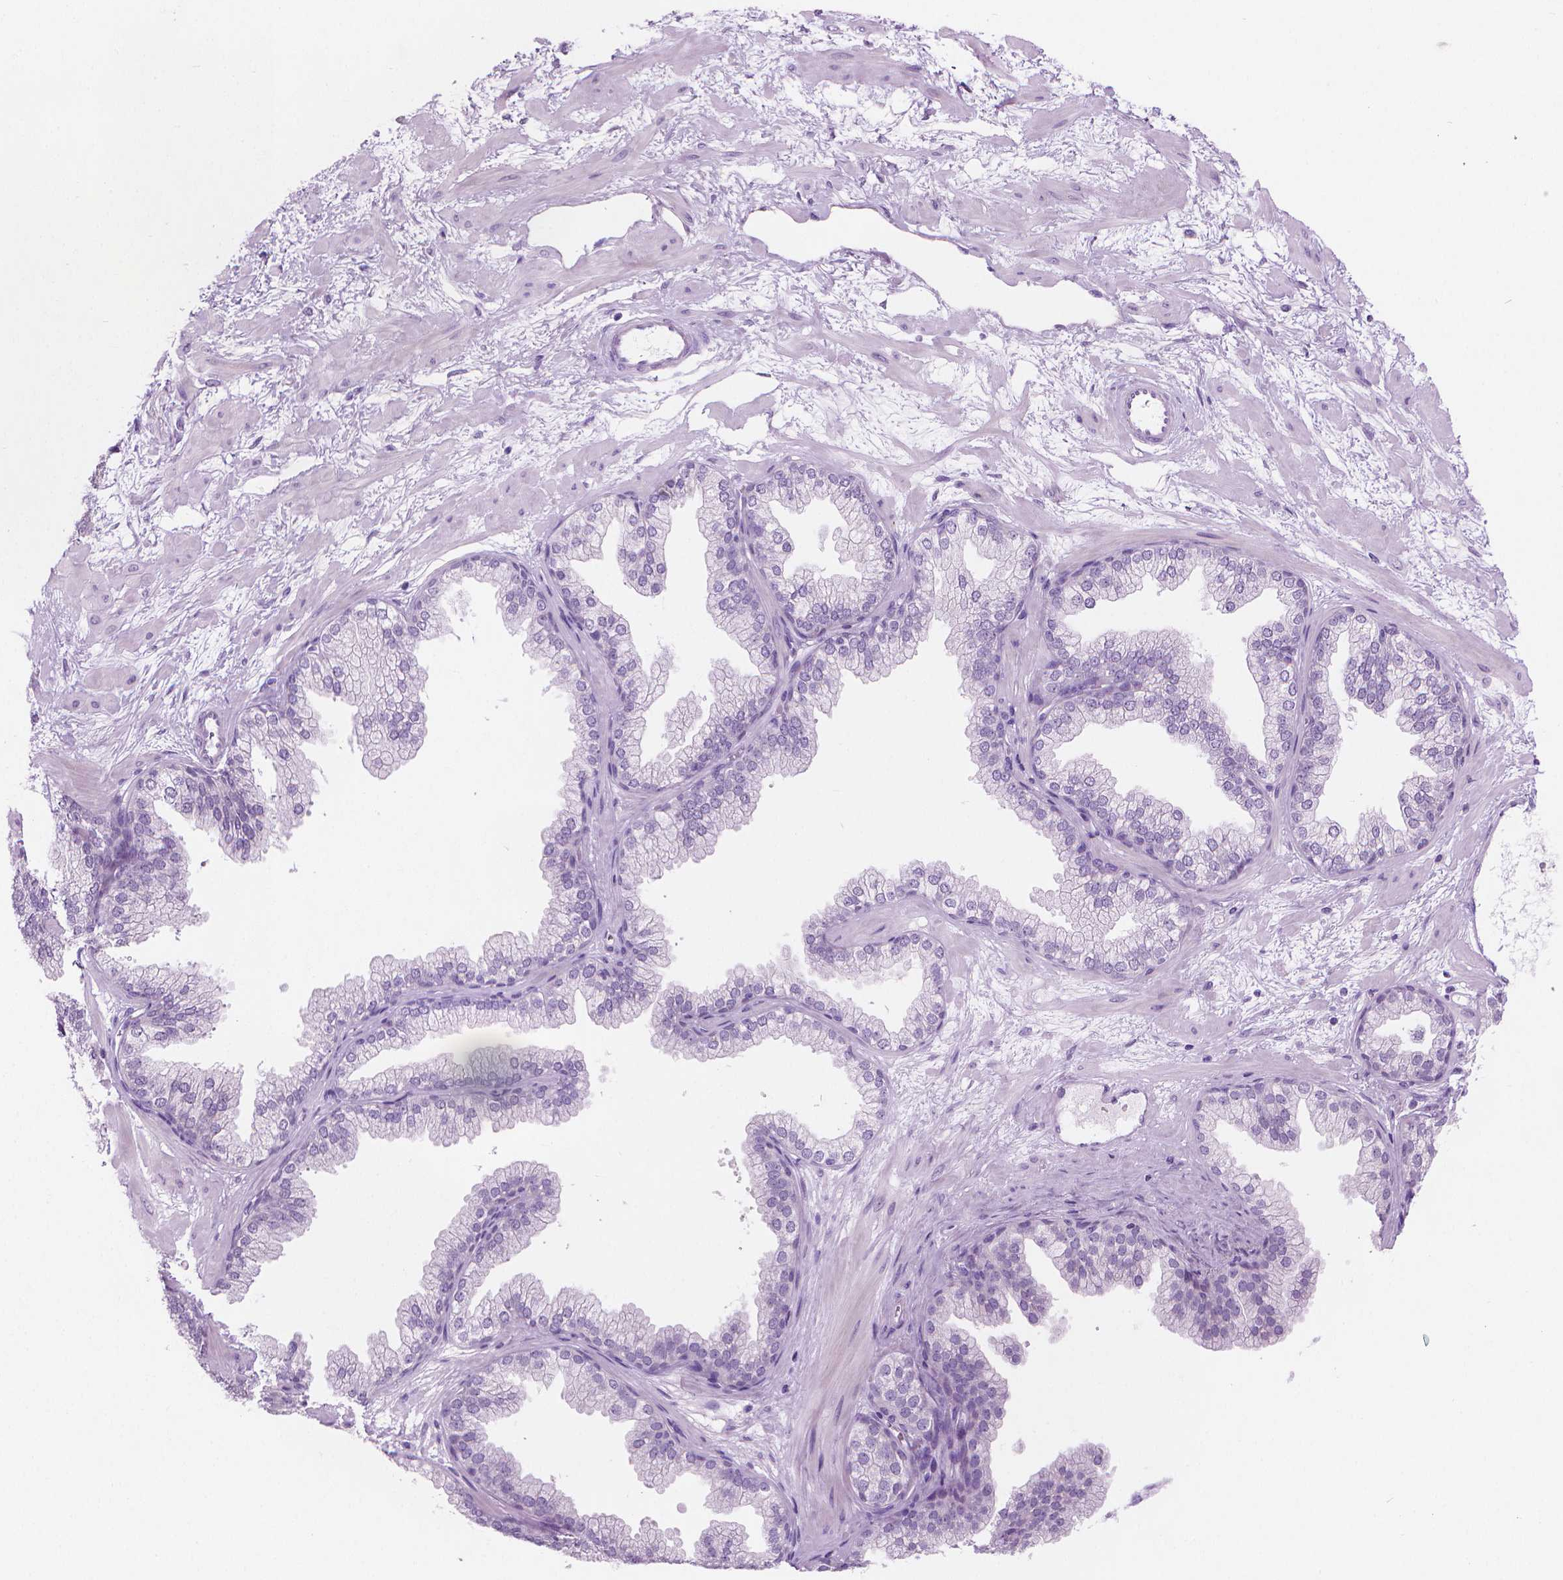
{"staining": {"intensity": "negative", "quantity": "none", "location": "none"}, "tissue": "prostate", "cell_type": "Glandular cells", "image_type": "normal", "snomed": [{"axis": "morphology", "description": "Normal tissue, NOS"}, {"axis": "topography", "description": "Prostate"}], "caption": "Unremarkable prostate was stained to show a protein in brown. There is no significant expression in glandular cells. The staining is performed using DAB (3,3'-diaminobenzidine) brown chromogen with nuclei counter-stained in using hematoxylin.", "gene": "TTC29", "patient": {"sex": "male", "age": 37}}